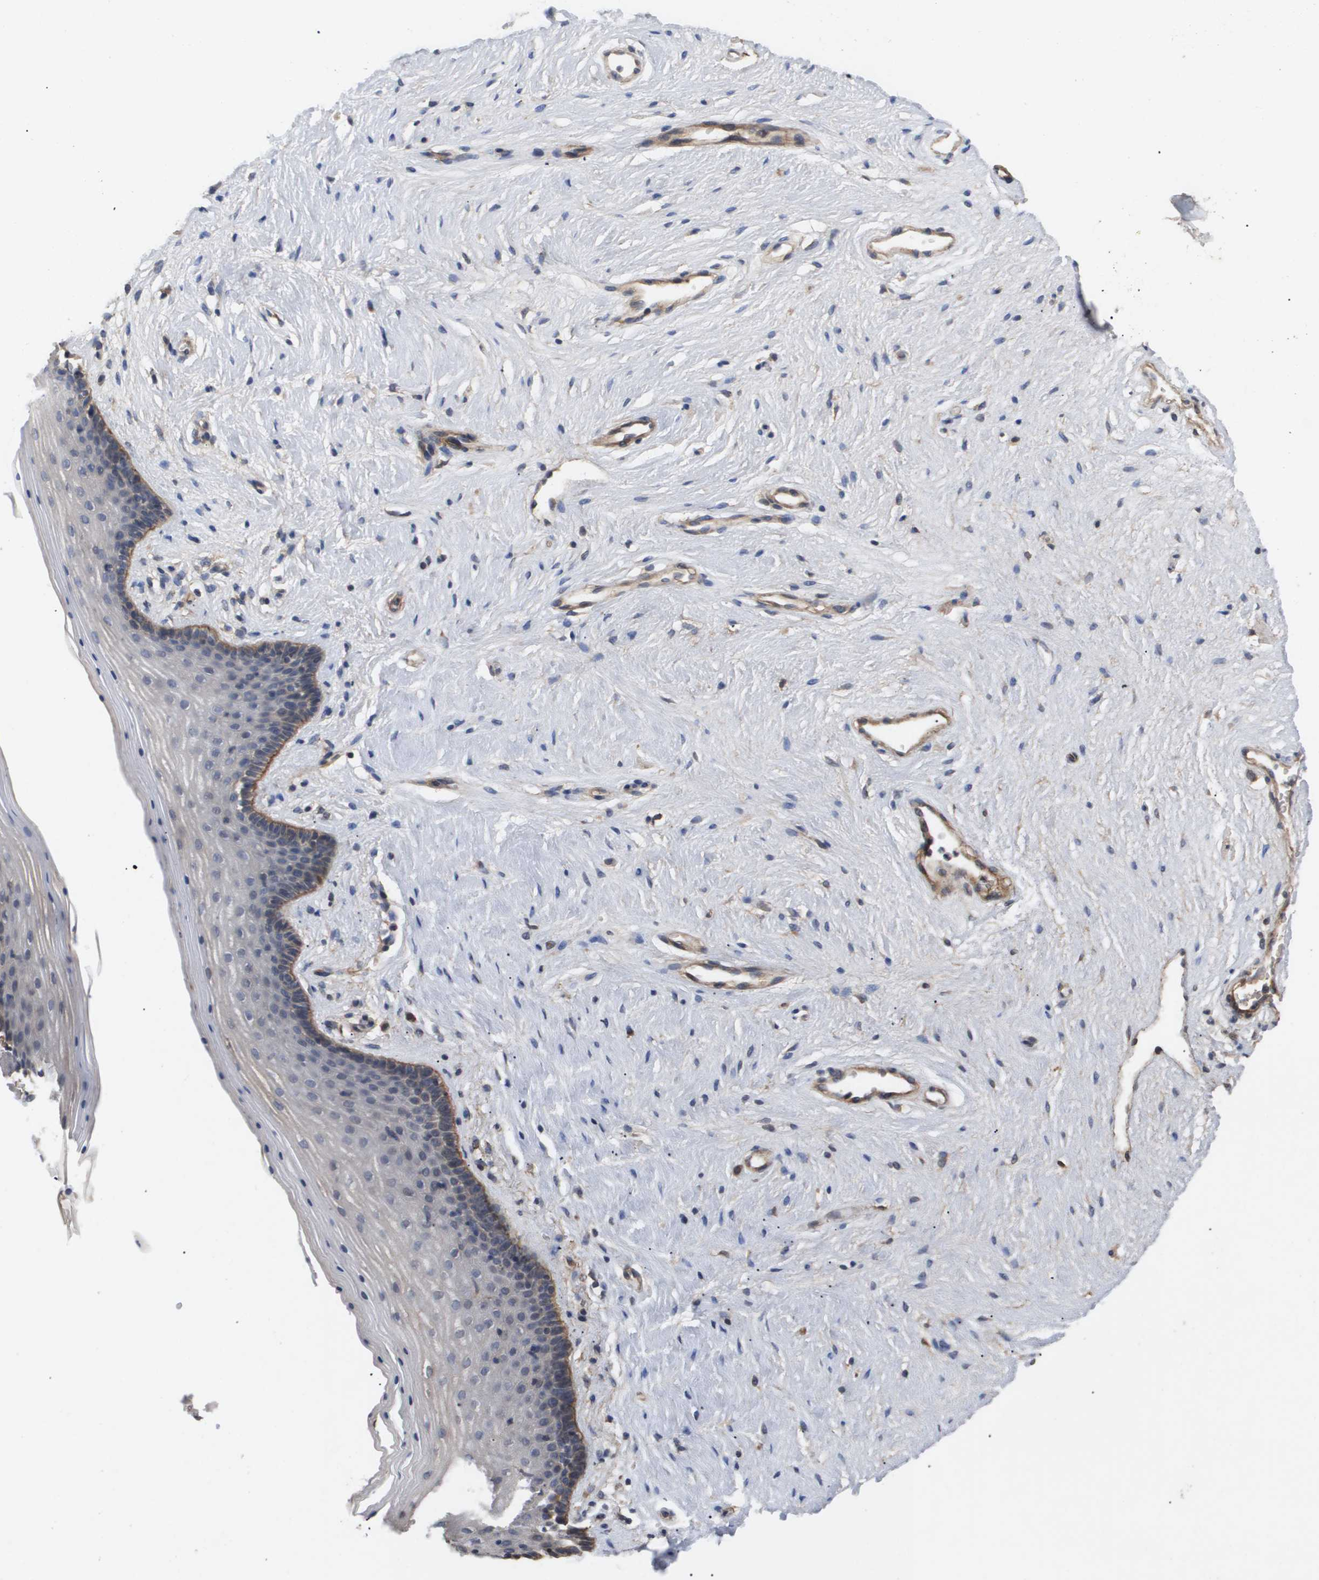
{"staining": {"intensity": "moderate", "quantity": "<25%", "location": "cytoplasmic/membranous"}, "tissue": "vagina", "cell_type": "Squamous epithelial cells", "image_type": "normal", "snomed": [{"axis": "morphology", "description": "Normal tissue, NOS"}, {"axis": "topography", "description": "Vagina"}], "caption": "Immunohistochemistry image of normal vagina stained for a protein (brown), which reveals low levels of moderate cytoplasmic/membranous staining in about <25% of squamous epithelial cells.", "gene": "TNS1", "patient": {"sex": "female", "age": 44}}